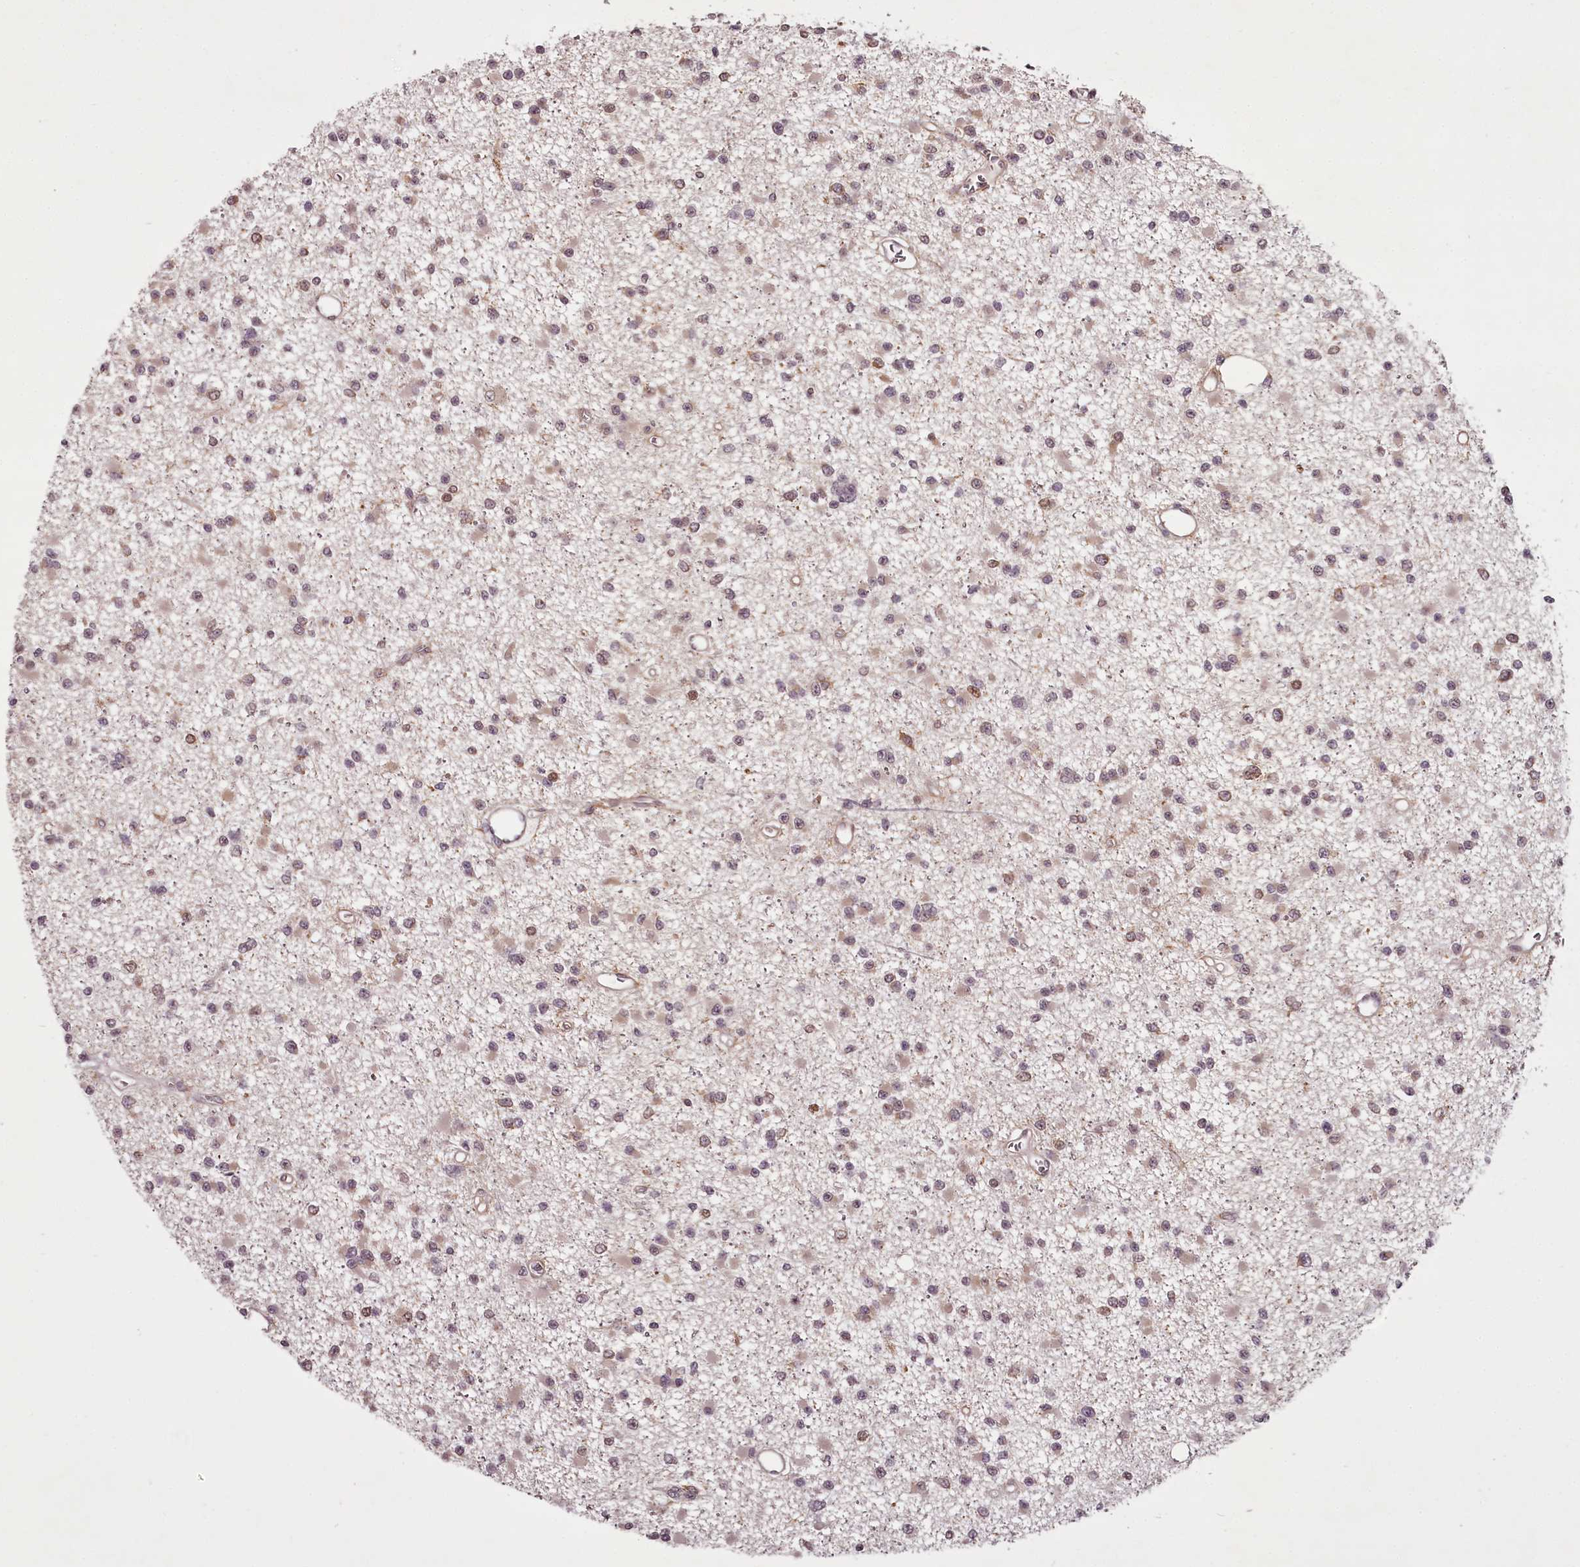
{"staining": {"intensity": "weak", "quantity": "25%-75%", "location": "nuclear"}, "tissue": "glioma", "cell_type": "Tumor cells", "image_type": "cancer", "snomed": [{"axis": "morphology", "description": "Glioma, malignant, Low grade"}, {"axis": "topography", "description": "Brain"}], "caption": "A high-resolution histopathology image shows immunohistochemistry (IHC) staining of glioma, which shows weak nuclear staining in approximately 25%-75% of tumor cells.", "gene": "CCDC92", "patient": {"sex": "female", "age": 22}}